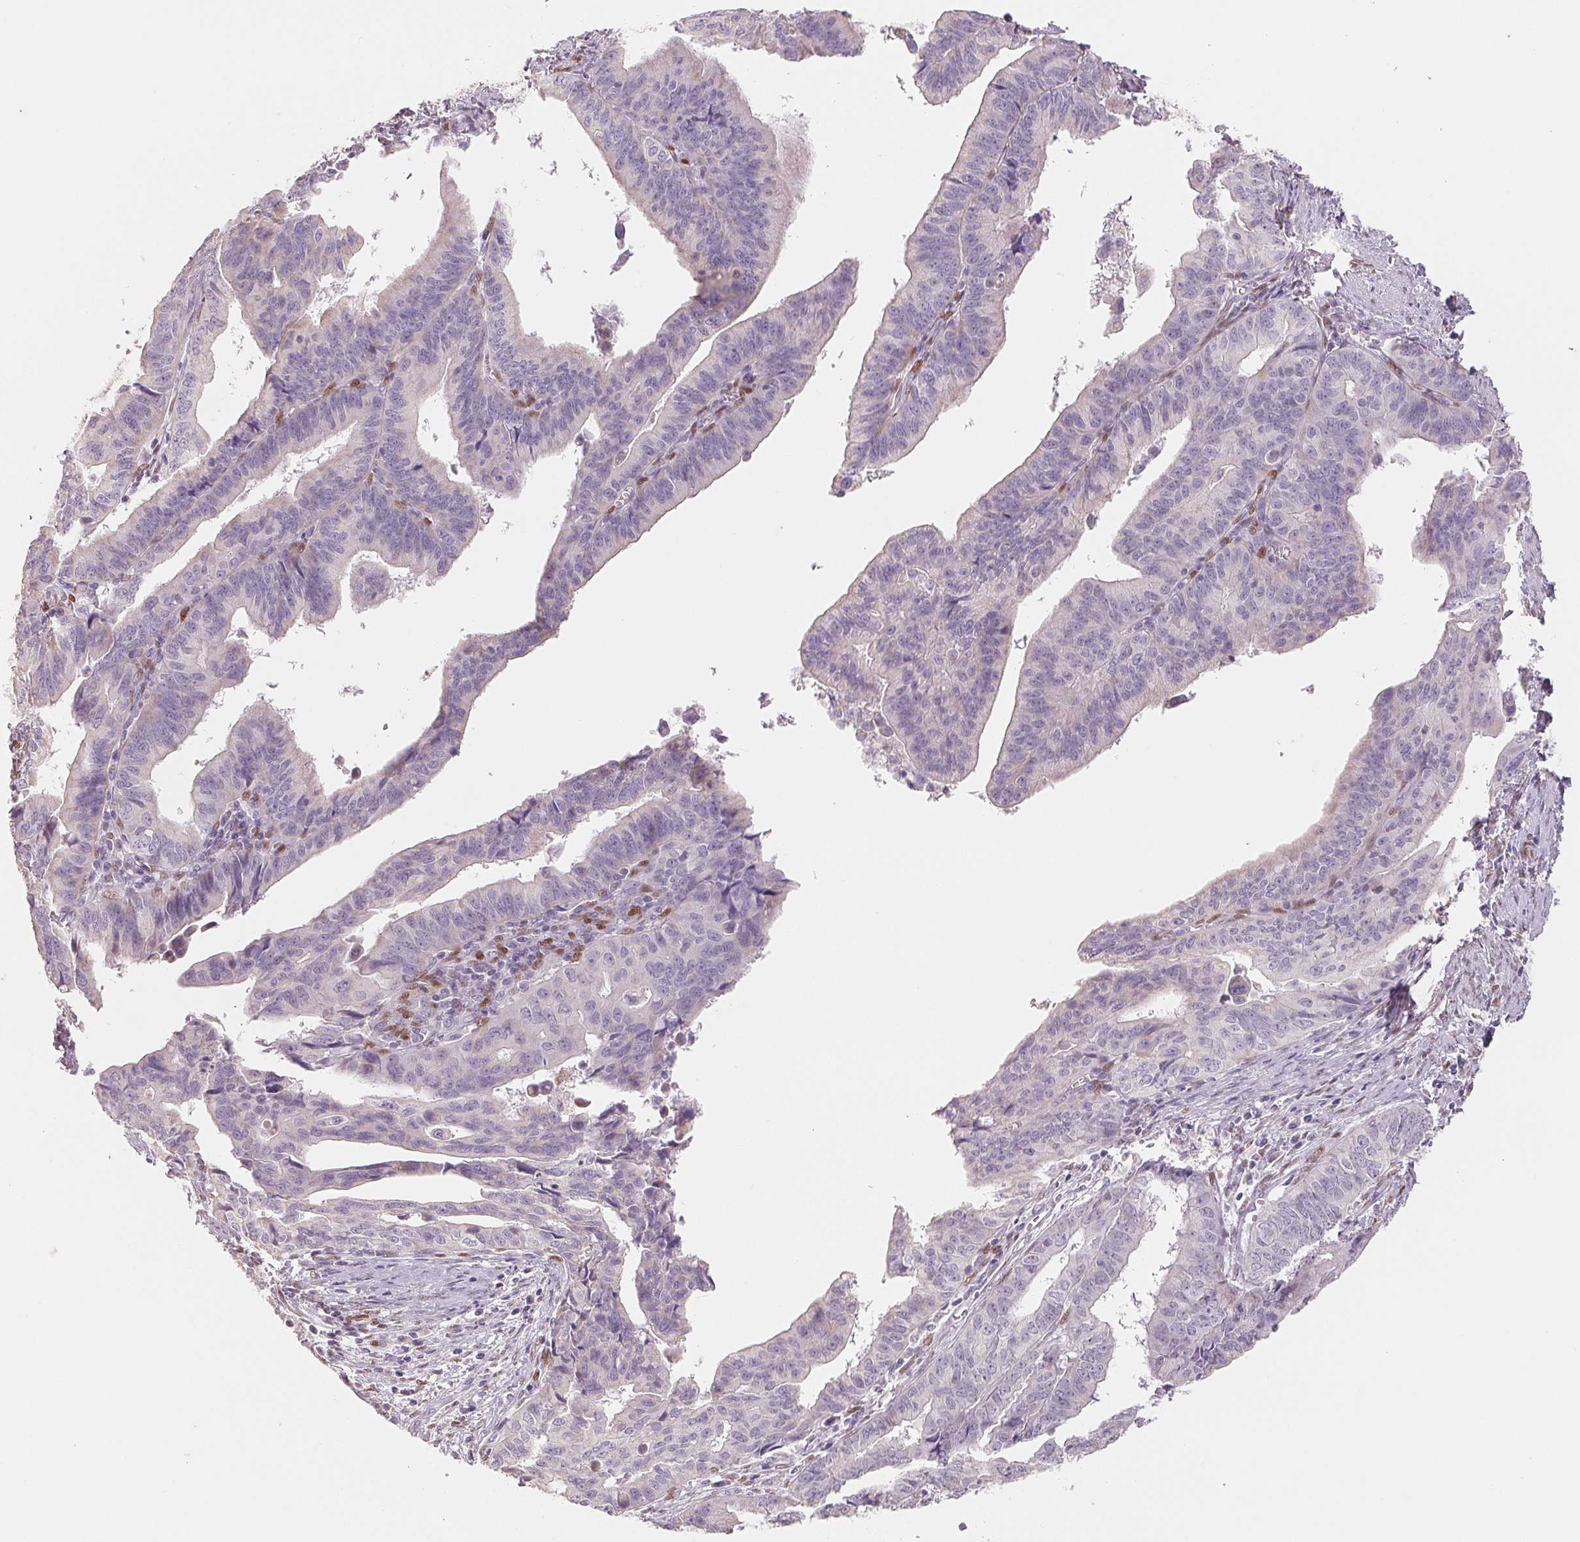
{"staining": {"intensity": "negative", "quantity": "none", "location": "none"}, "tissue": "endometrial cancer", "cell_type": "Tumor cells", "image_type": "cancer", "snomed": [{"axis": "morphology", "description": "Adenocarcinoma, NOS"}, {"axis": "topography", "description": "Endometrium"}], "caption": "This micrograph is of endometrial cancer stained with IHC to label a protein in brown with the nuclei are counter-stained blue. There is no staining in tumor cells.", "gene": "SMARCD3", "patient": {"sex": "female", "age": 65}}